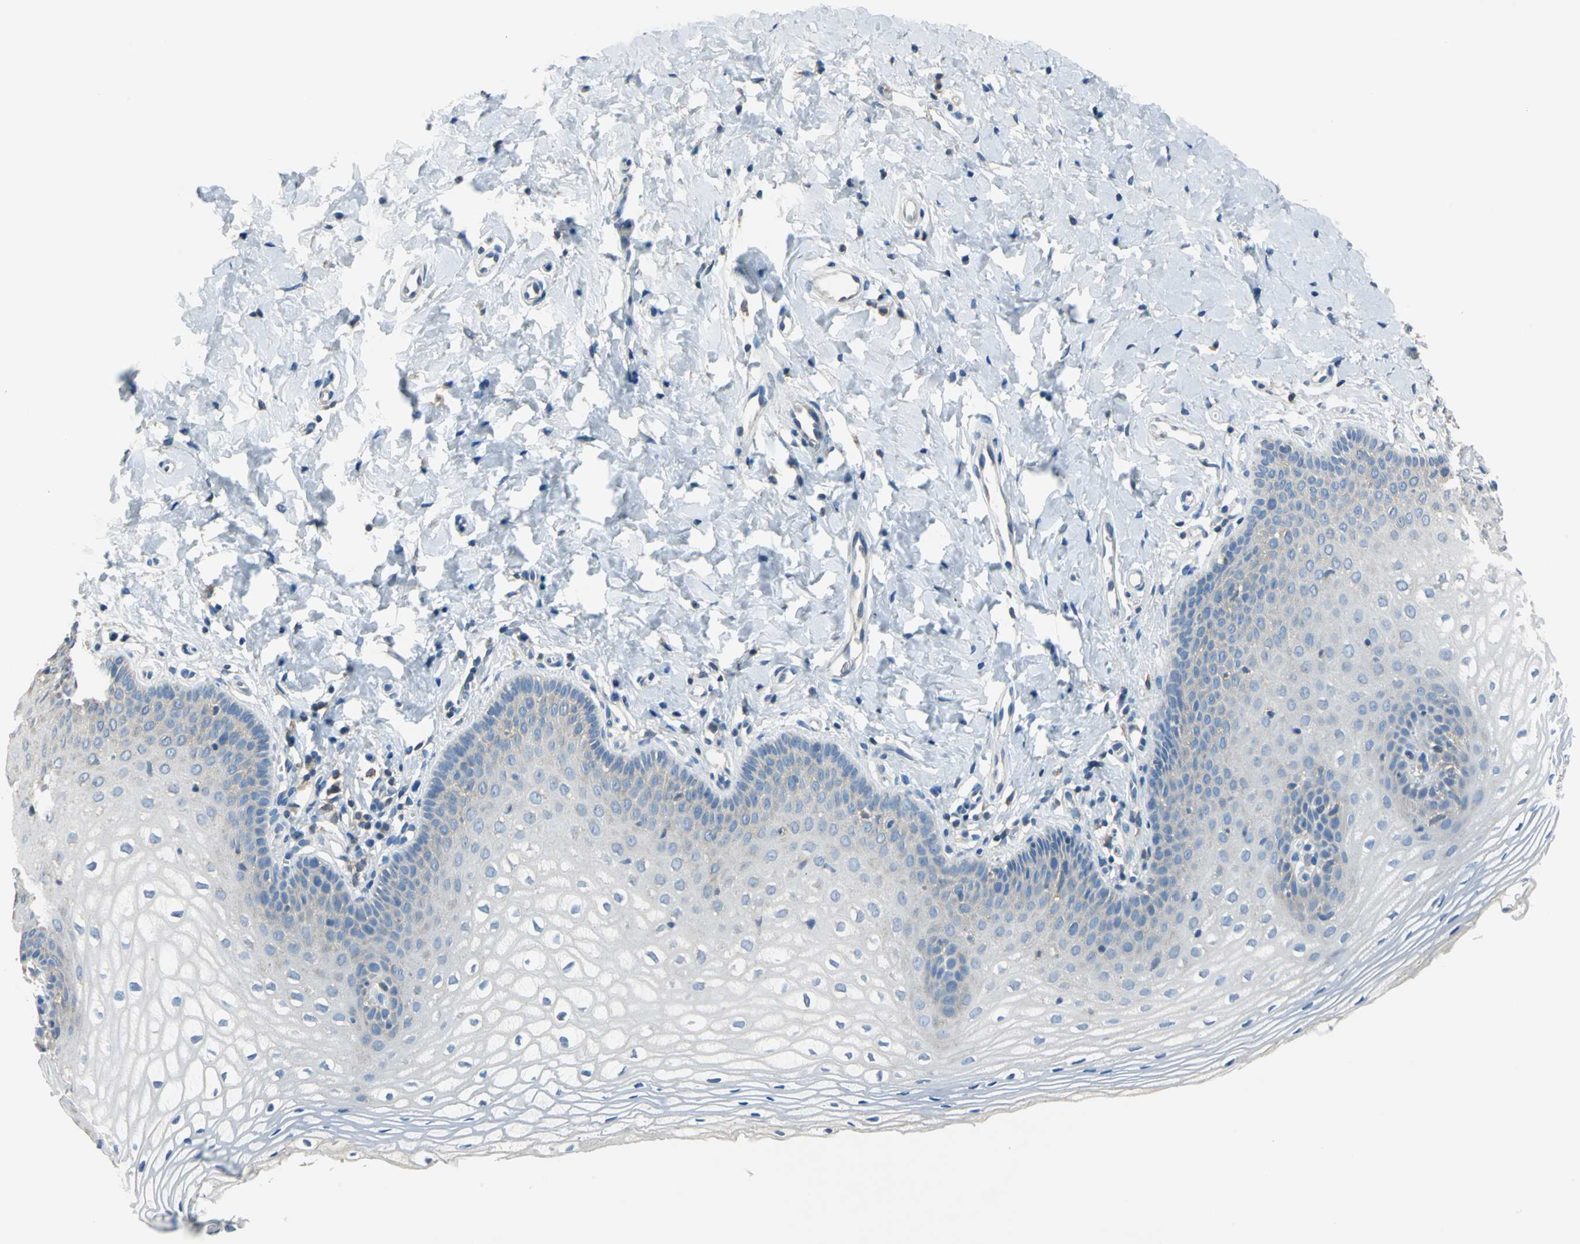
{"staining": {"intensity": "negative", "quantity": "none", "location": "none"}, "tissue": "vagina", "cell_type": "Squamous epithelial cells", "image_type": "normal", "snomed": [{"axis": "morphology", "description": "Normal tissue, NOS"}, {"axis": "topography", "description": "Vagina"}], "caption": "Protein analysis of benign vagina reveals no significant staining in squamous epithelial cells.", "gene": "PRKCA", "patient": {"sex": "female", "age": 55}}